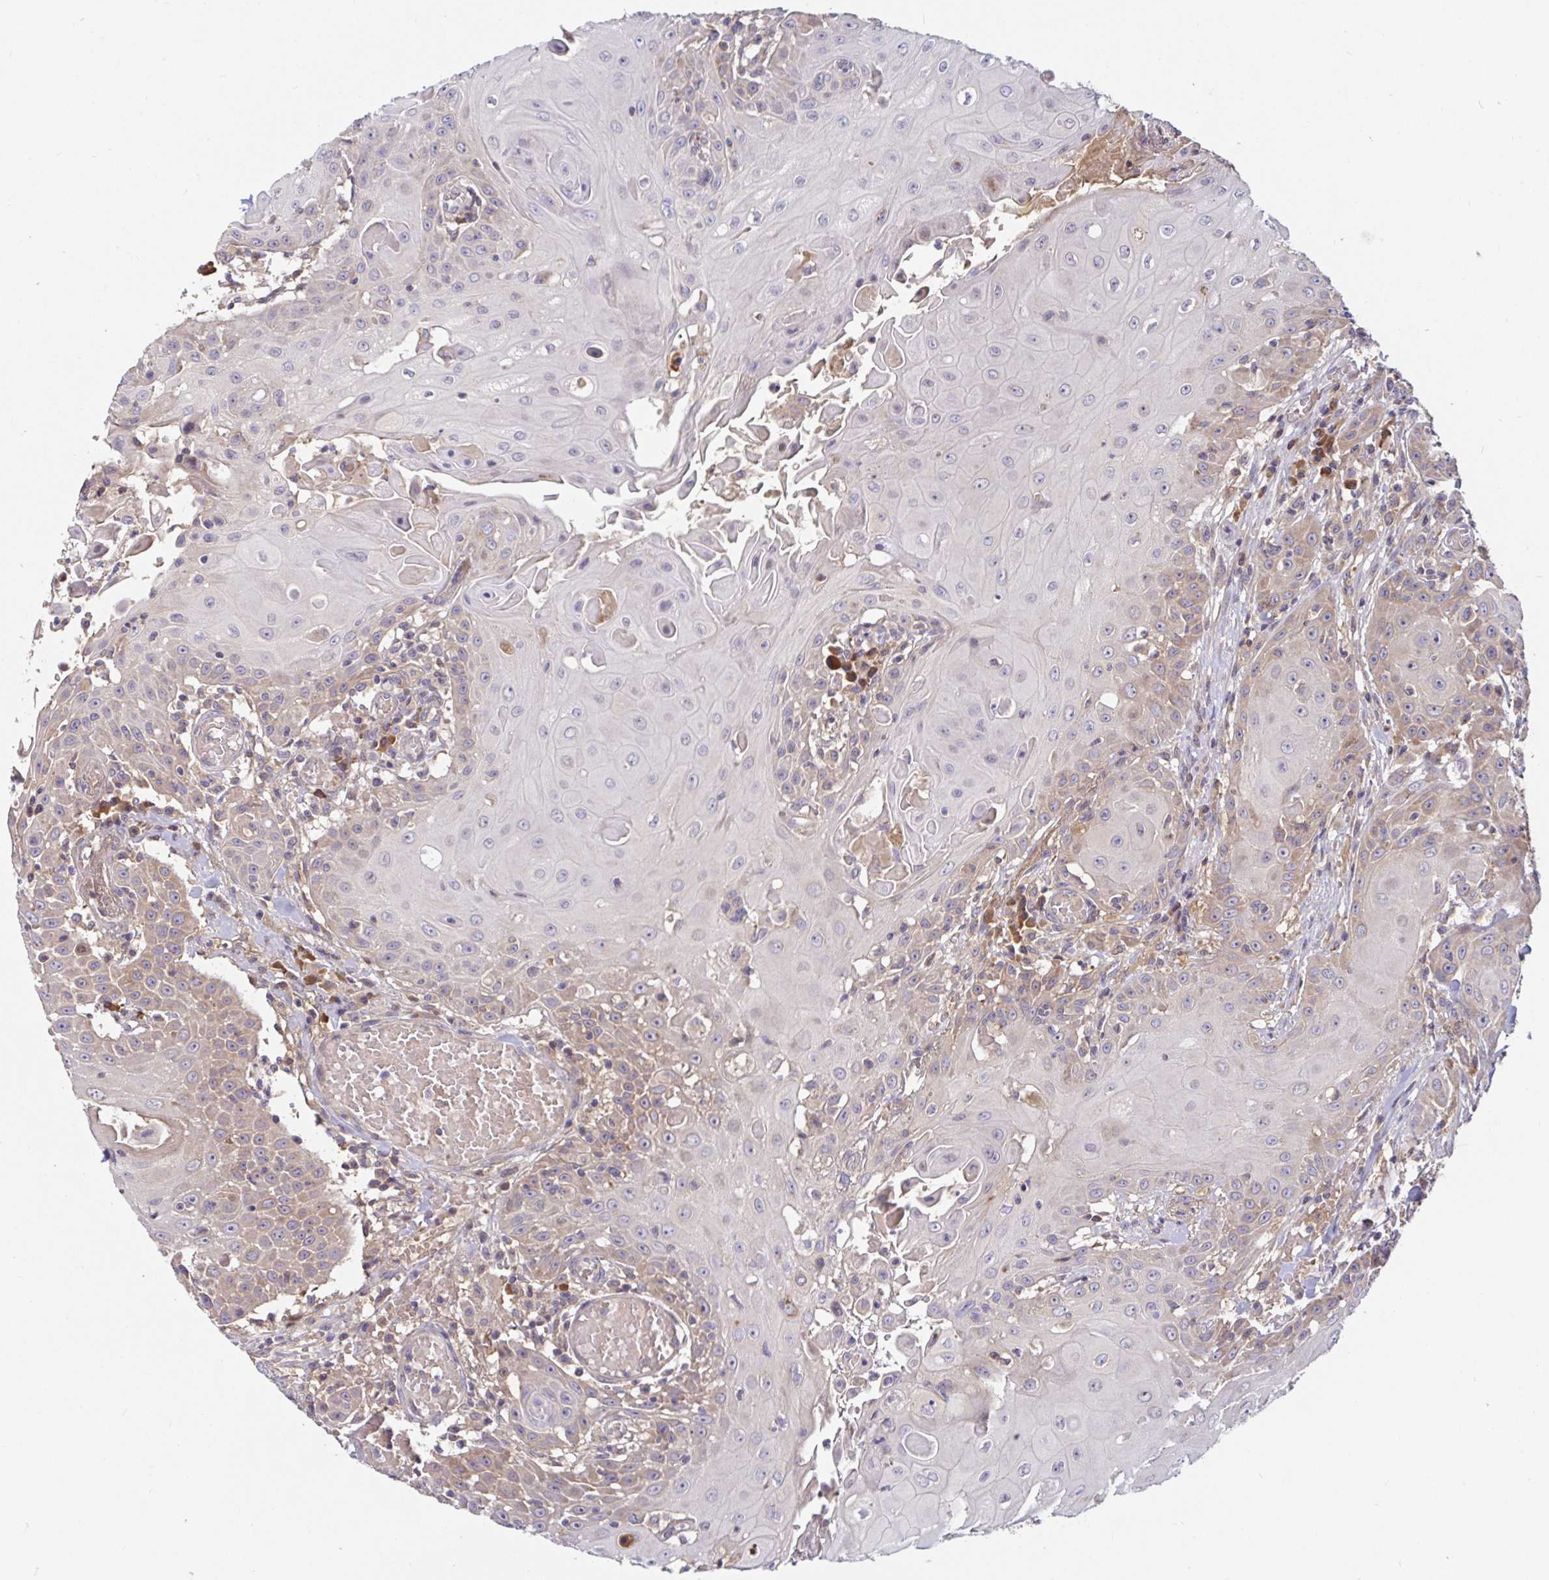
{"staining": {"intensity": "weak", "quantity": "25%-75%", "location": "cytoplasmic/membranous"}, "tissue": "head and neck cancer", "cell_type": "Tumor cells", "image_type": "cancer", "snomed": [{"axis": "morphology", "description": "Normal tissue, NOS"}, {"axis": "morphology", "description": "Squamous cell carcinoma, NOS"}, {"axis": "topography", "description": "Oral tissue"}, {"axis": "topography", "description": "Head-Neck"}], "caption": "Head and neck squamous cell carcinoma stained with a protein marker exhibits weak staining in tumor cells.", "gene": "LARP1", "patient": {"sex": "female", "age": 55}}